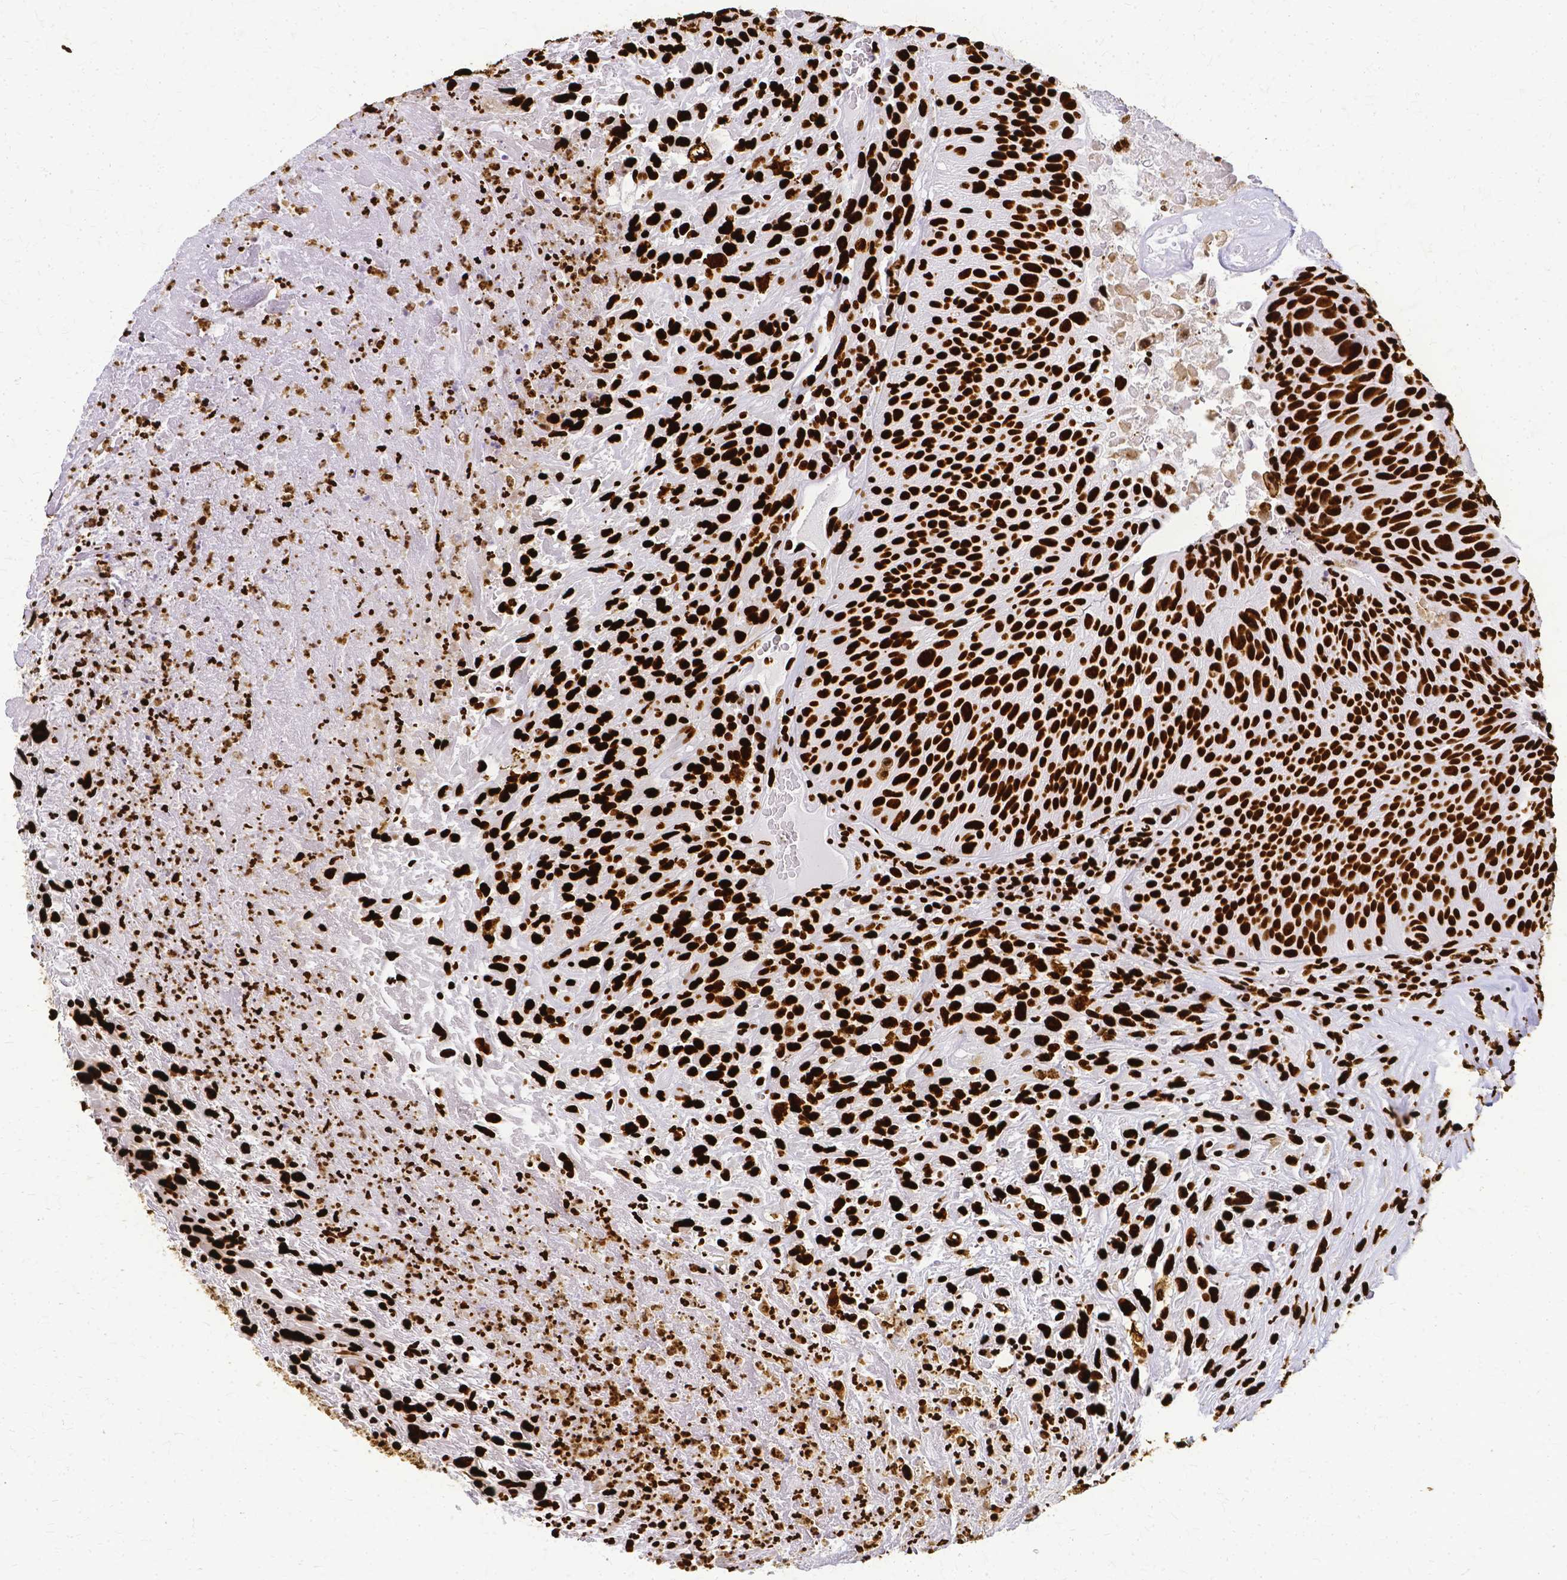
{"staining": {"intensity": "strong", "quantity": ">75%", "location": "nuclear"}, "tissue": "urothelial cancer", "cell_type": "Tumor cells", "image_type": "cancer", "snomed": [{"axis": "morphology", "description": "Urothelial carcinoma, High grade"}, {"axis": "topography", "description": "Urinary bladder"}], "caption": "Immunohistochemical staining of urothelial cancer displays strong nuclear protein positivity in approximately >75% of tumor cells.", "gene": "SFPQ", "patient": {"sex": "male", "age": 66}}